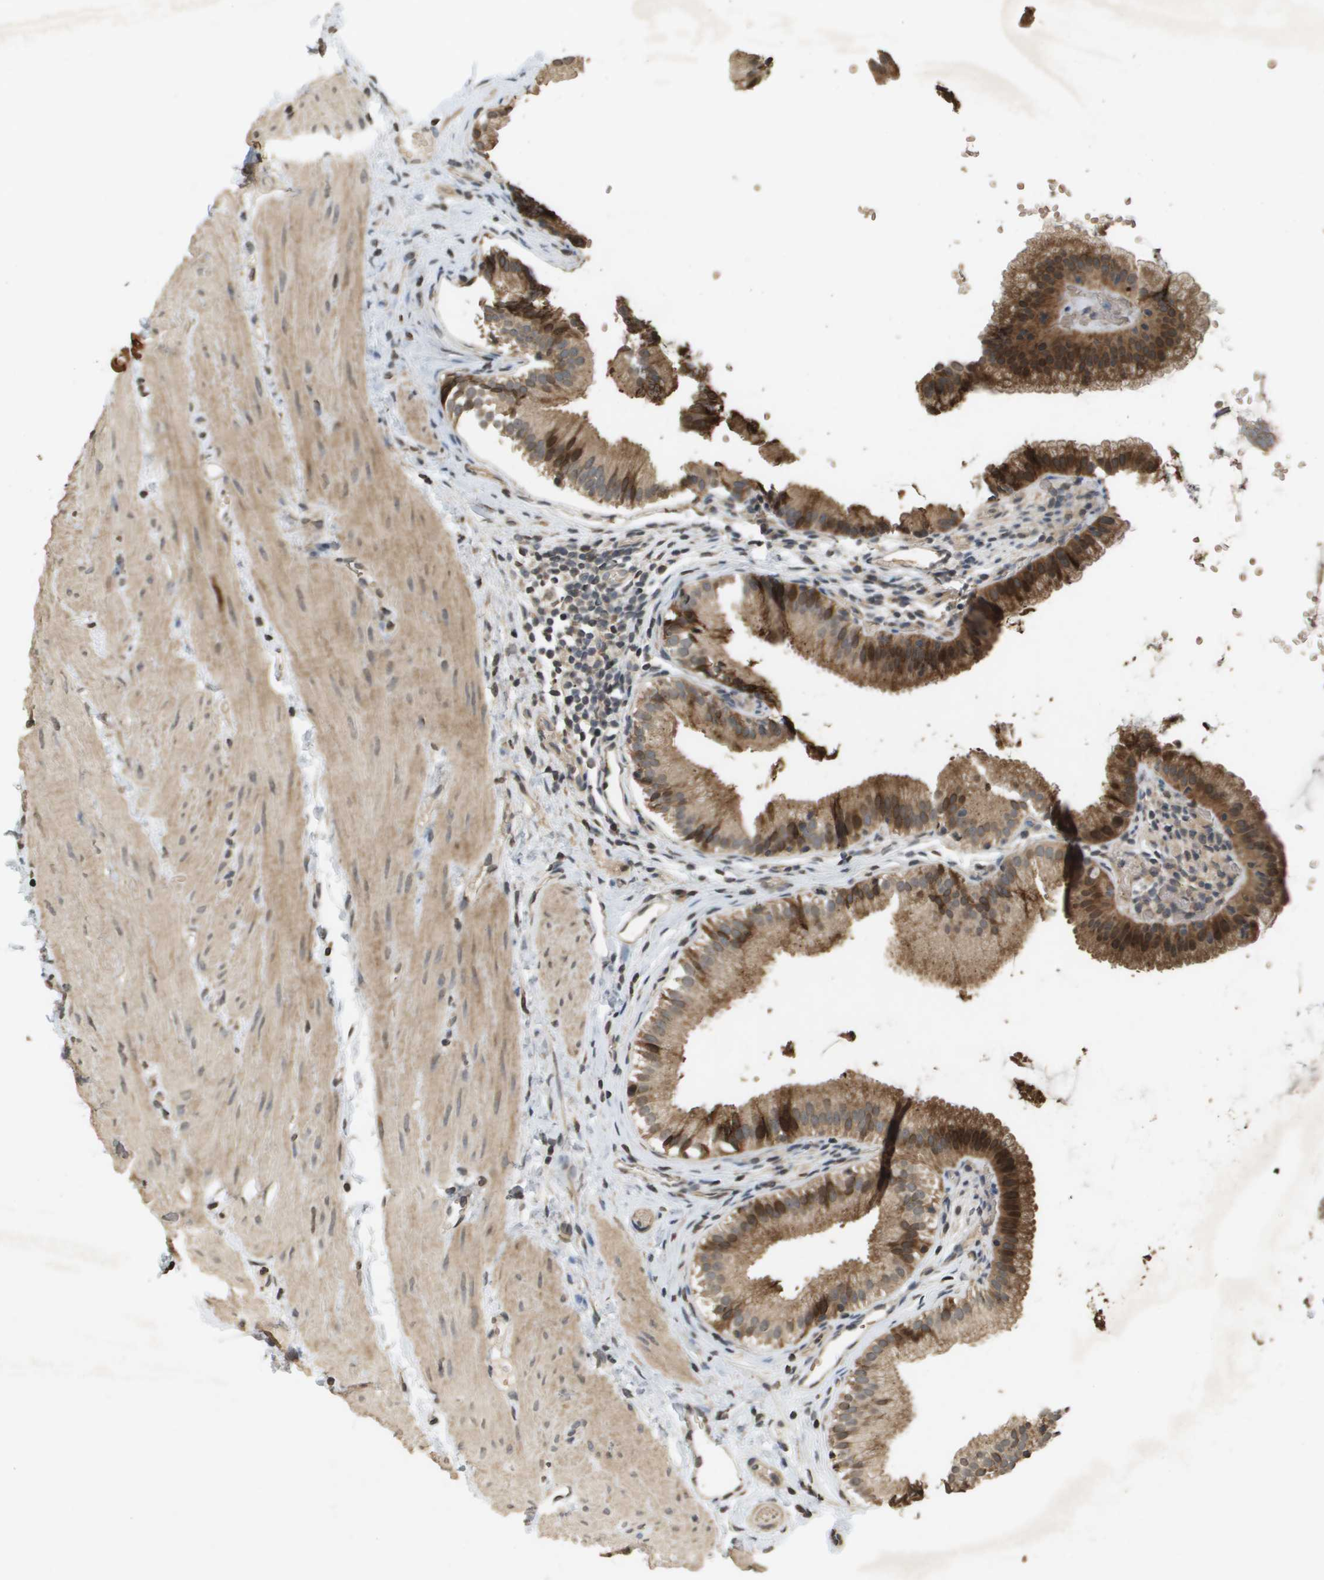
{"staining": {"intensity": "strong", "quantity": ">75%", "location": "cytoplasmic/membranous"}, "tissue": "gallbladder", "cell_type": "Glandular cells", "image_type": "normal", "snomed": [{"axis": "morphology", "description": "Normal tissue, NOS"}, {"axis": "topography", "description": "Gallbladder"}], "caption": "Strong cytoplasmic/membranous positivity for a protein is present in approximately >75% of glandular cells of unremarkable gallbladder using immunohistochemistry.", "gene": "RAB21", "patient": {"sex": "female", "age": 26}}